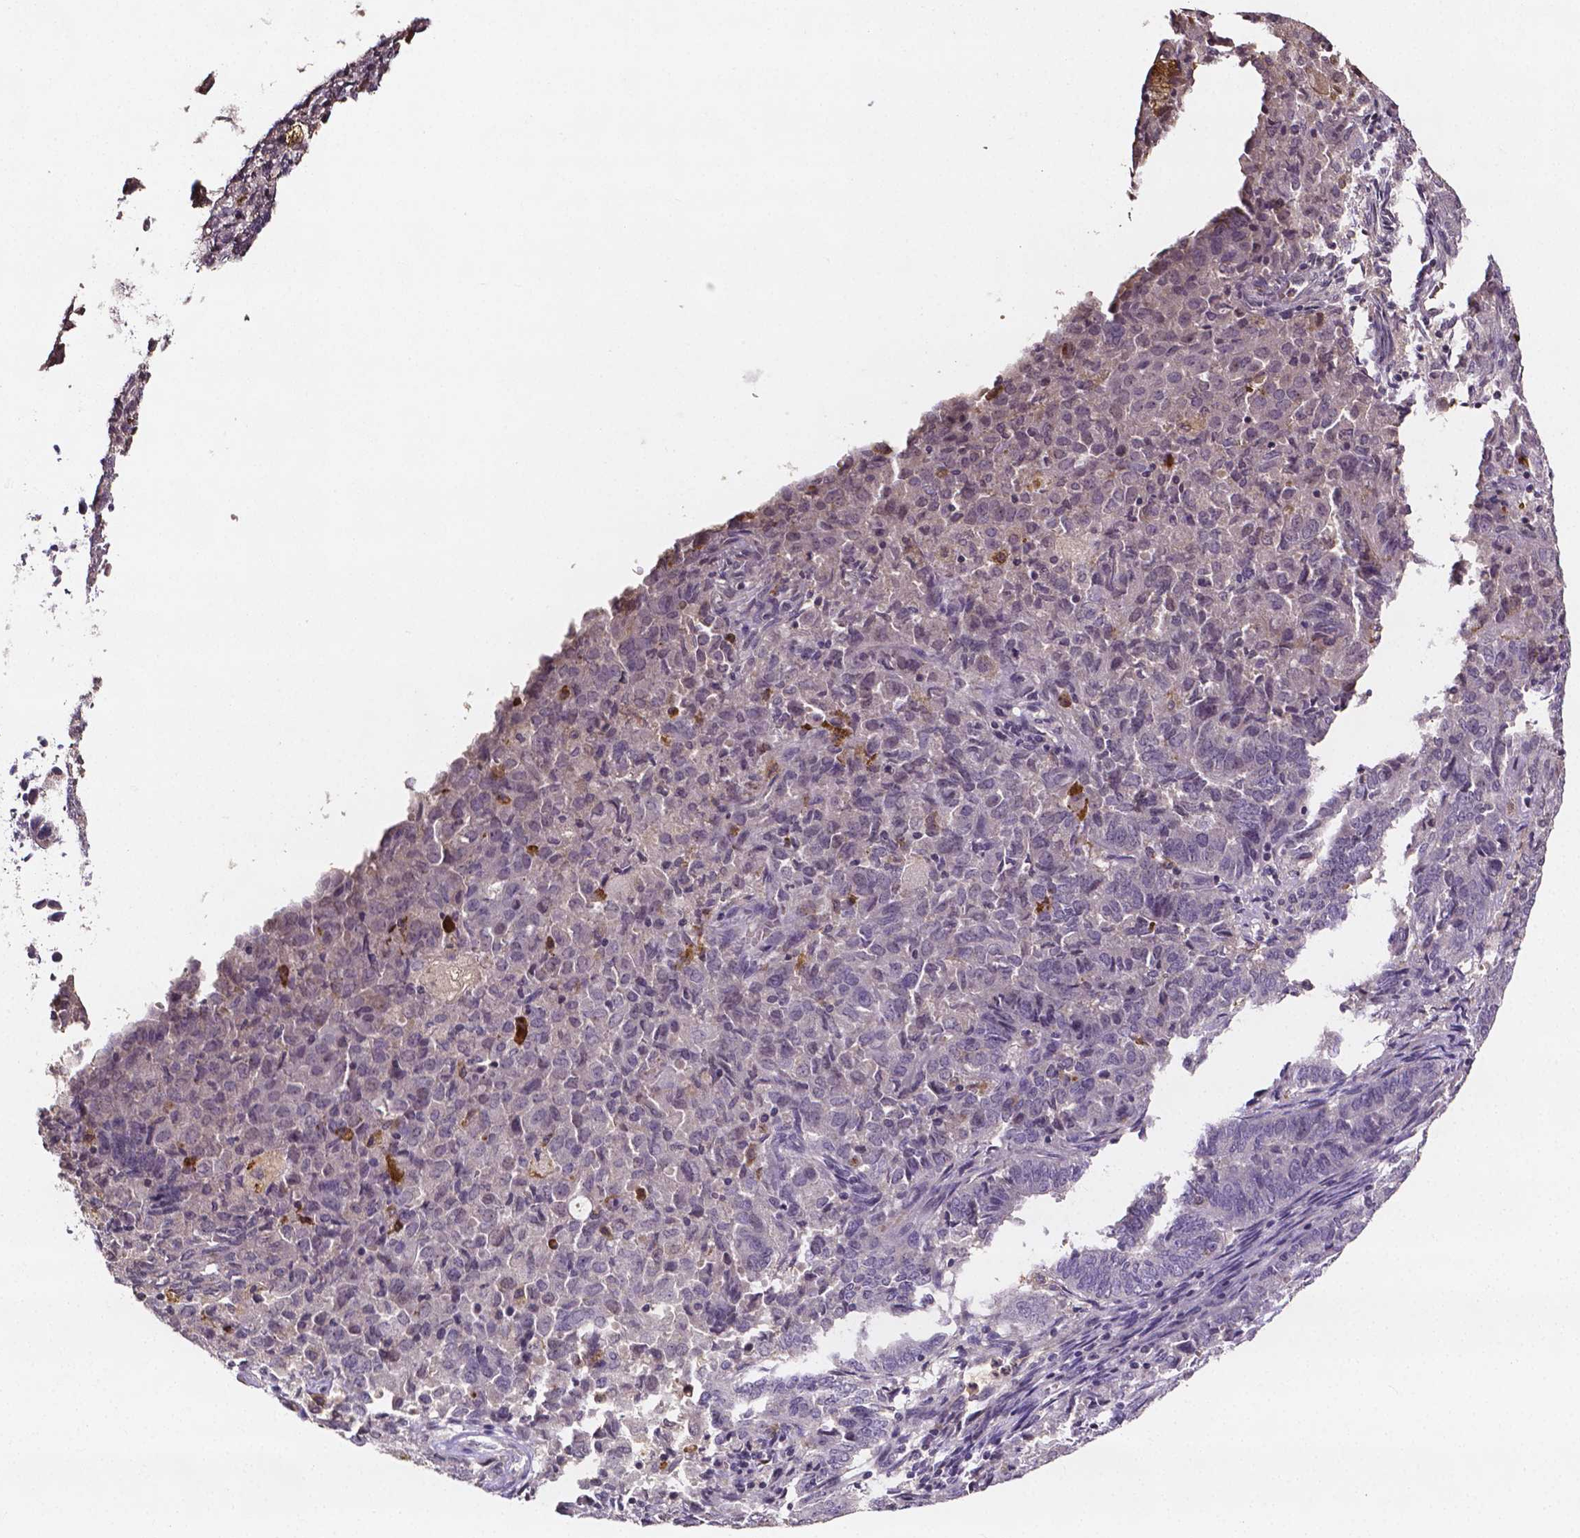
{"staining": {"intensity": "negative", "quantity": "none", "location": "none"}, "tissue": "endometrial cancer", "cell_type": "Tumor cells", "image_type": "cancer", "snomed": [{"axis": "morphology", "description": "Adenocarcinoma, NOS"}, {"axis": "topography", "description": "Endometrium"}], "caption": "An immunohistochemistry (IHC) micrograph of endometrial cancer is shown. There is no staining in tumor cells of endometrial cancer.", "gene": "NRGN", "patient": {"sex": "female", "age": 72}}